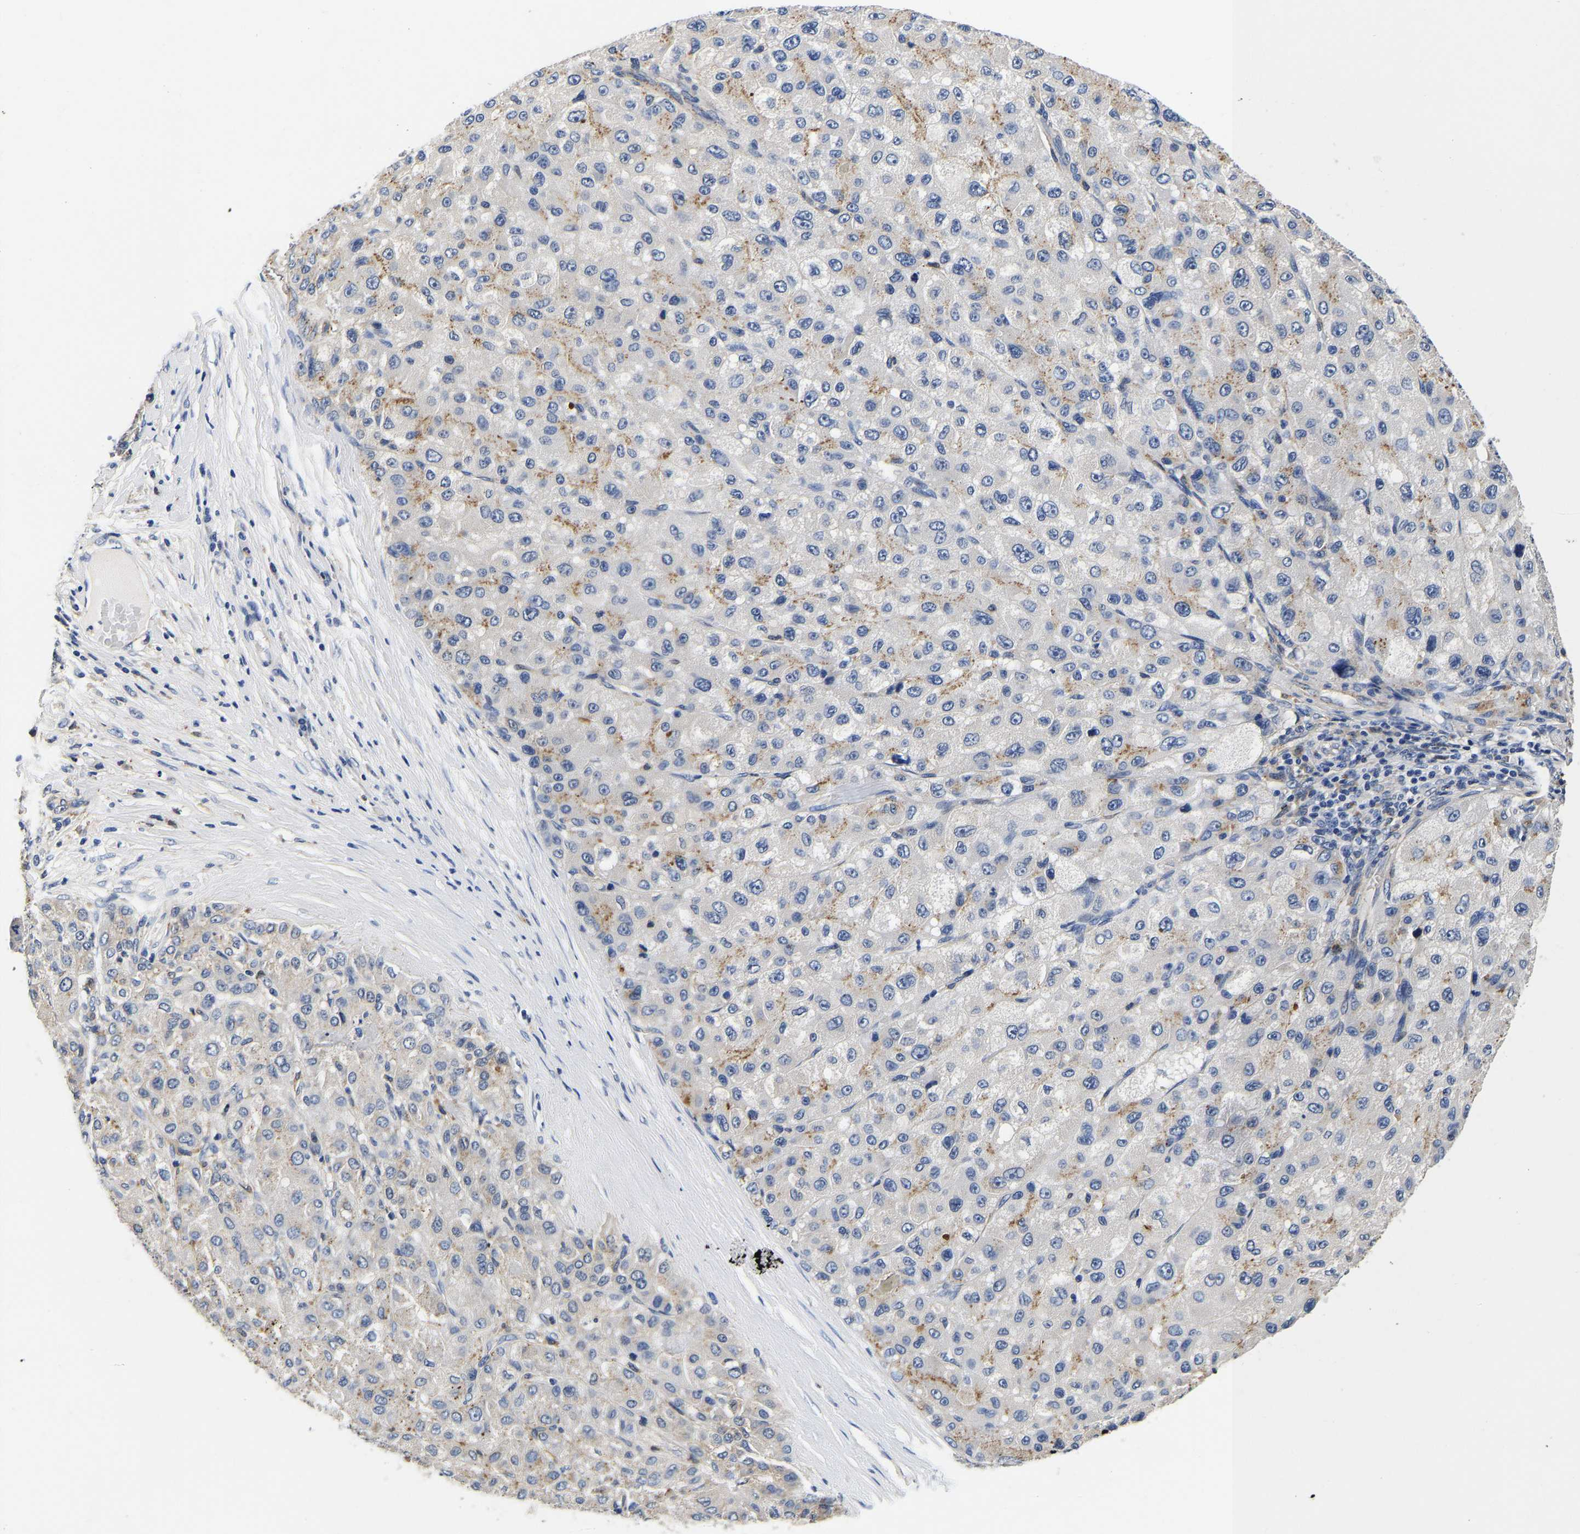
{"staining": {"intensity": "negative", "quantity": "none", "location": "none"}, "tissue": "liver cancer", "cell_type": "Tumor cells", "image_type": "cancer", "snomed": [{"axis": "morphology", "description": "Carcinoma, Hepatocellular, NOS"}, {"axis": "topography", "description": "Liver"}], "caption": "DAB (3,3'-diaminobenzidine) immunohistochemical staining of human liver cancer (hepatocellular carcinoma) reveals no significant staining in tumor cells. Brightfield microscopy of immunohistochemistry (IHC) stained with DAB (brown) and hematoxylin (blue), captured at high magnification.", "gene": "GRN", "patient": {"sex": "male", "age": 80}}